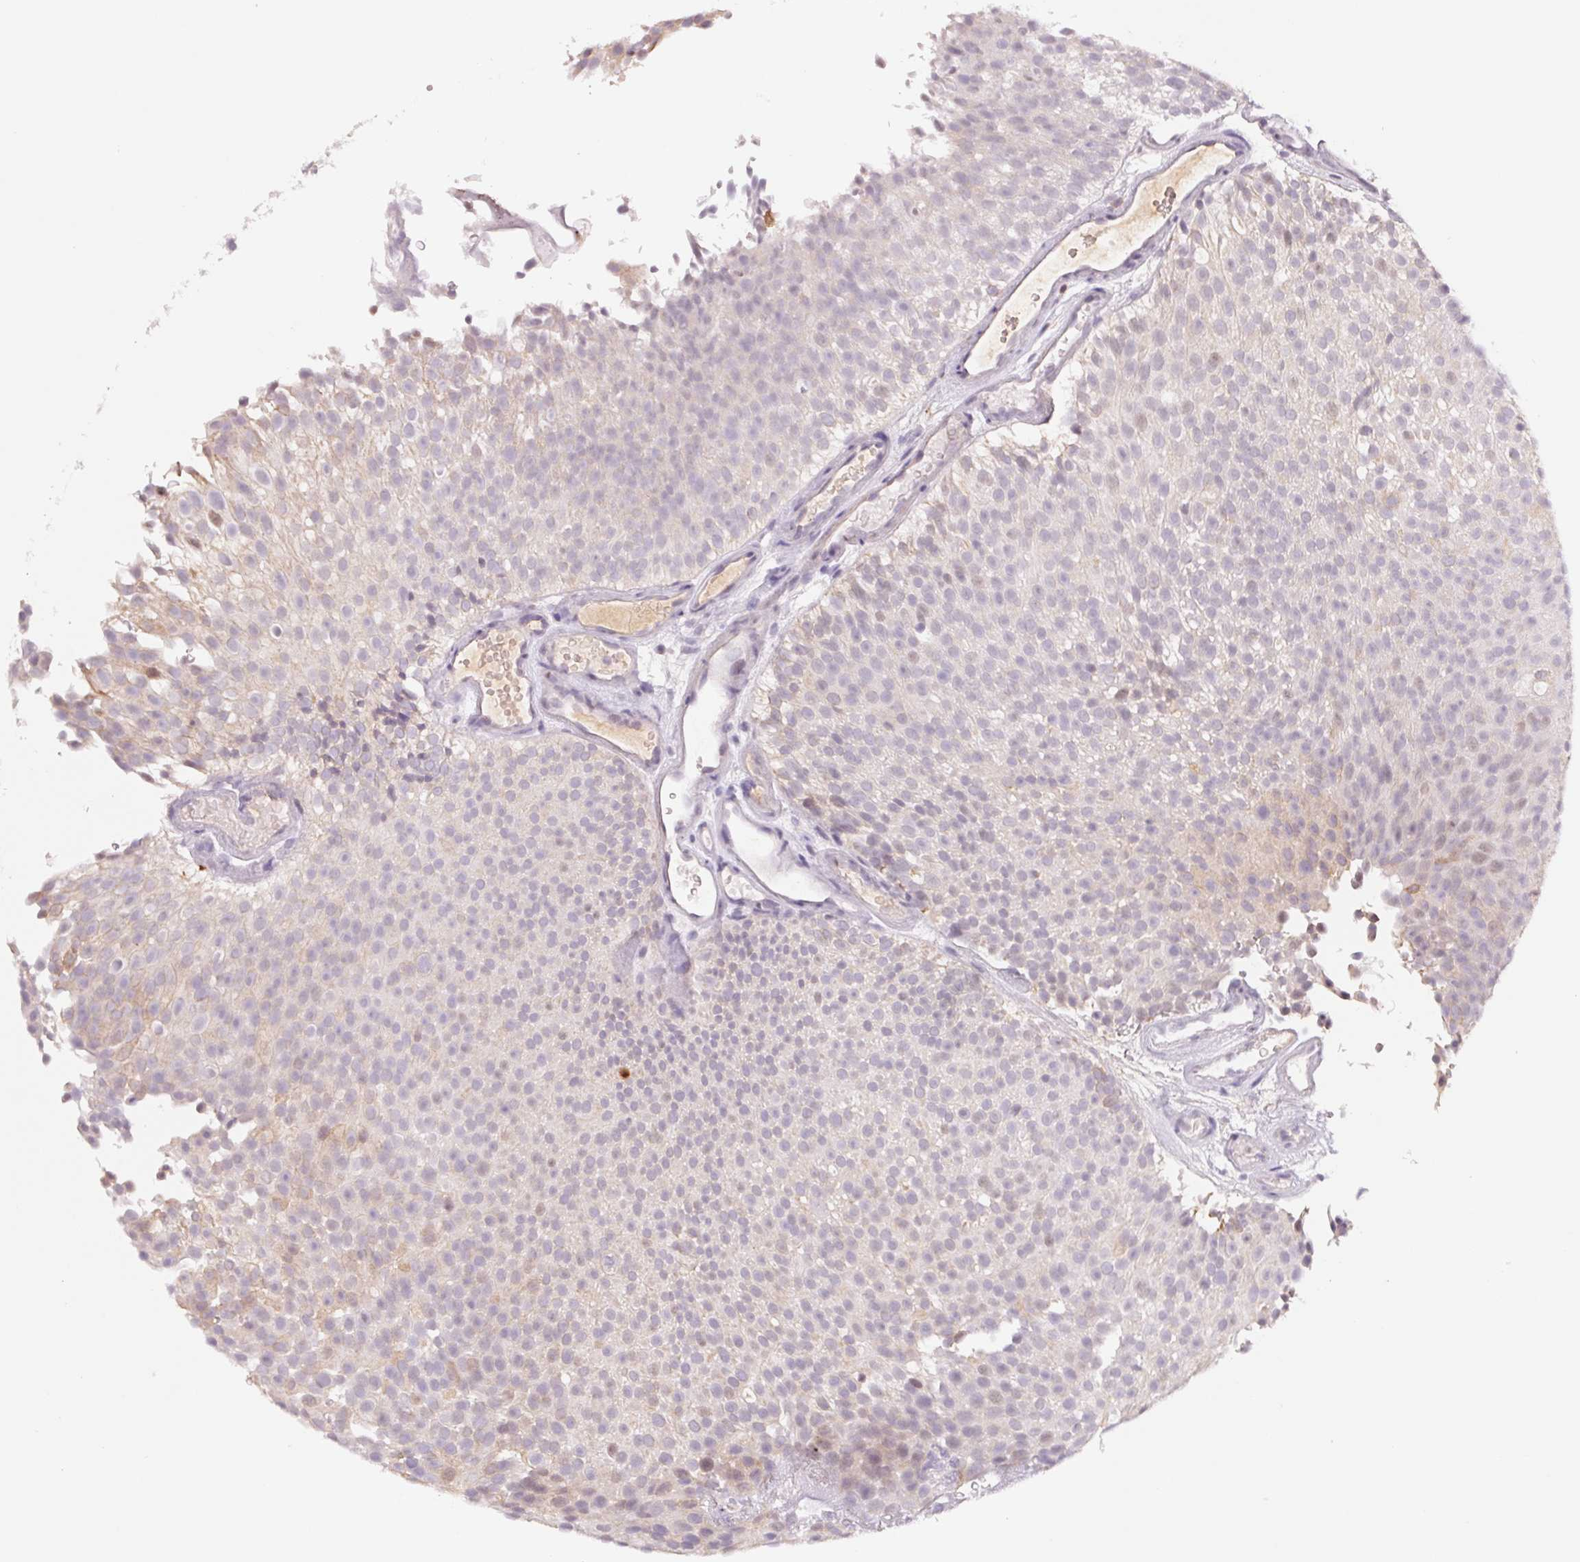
{"staining": {"intensity": "weak", "quantity": "<25%", "location": "cytoplasmic/membranous,nuclear"}, "tissue": "urothelial cancer", "cell_type": "Tumor cells", "image_type": "cancer", "snomed": [{"axis": "morphology", "description": "Urothelial carcinoma, Low grade"}, {"axis": "topography", "description": "Urinary bladder"}], "caption": "Immunohistochemistry (IHC) of urothelial carcinoma (low-grade) demonstrates no expression in tumor cells. (Brightfield microscopy of DAB immunohistochemistry at high magnification).", "gene": "KIF26A", "patient": {"sex": "male", "age": 78}}